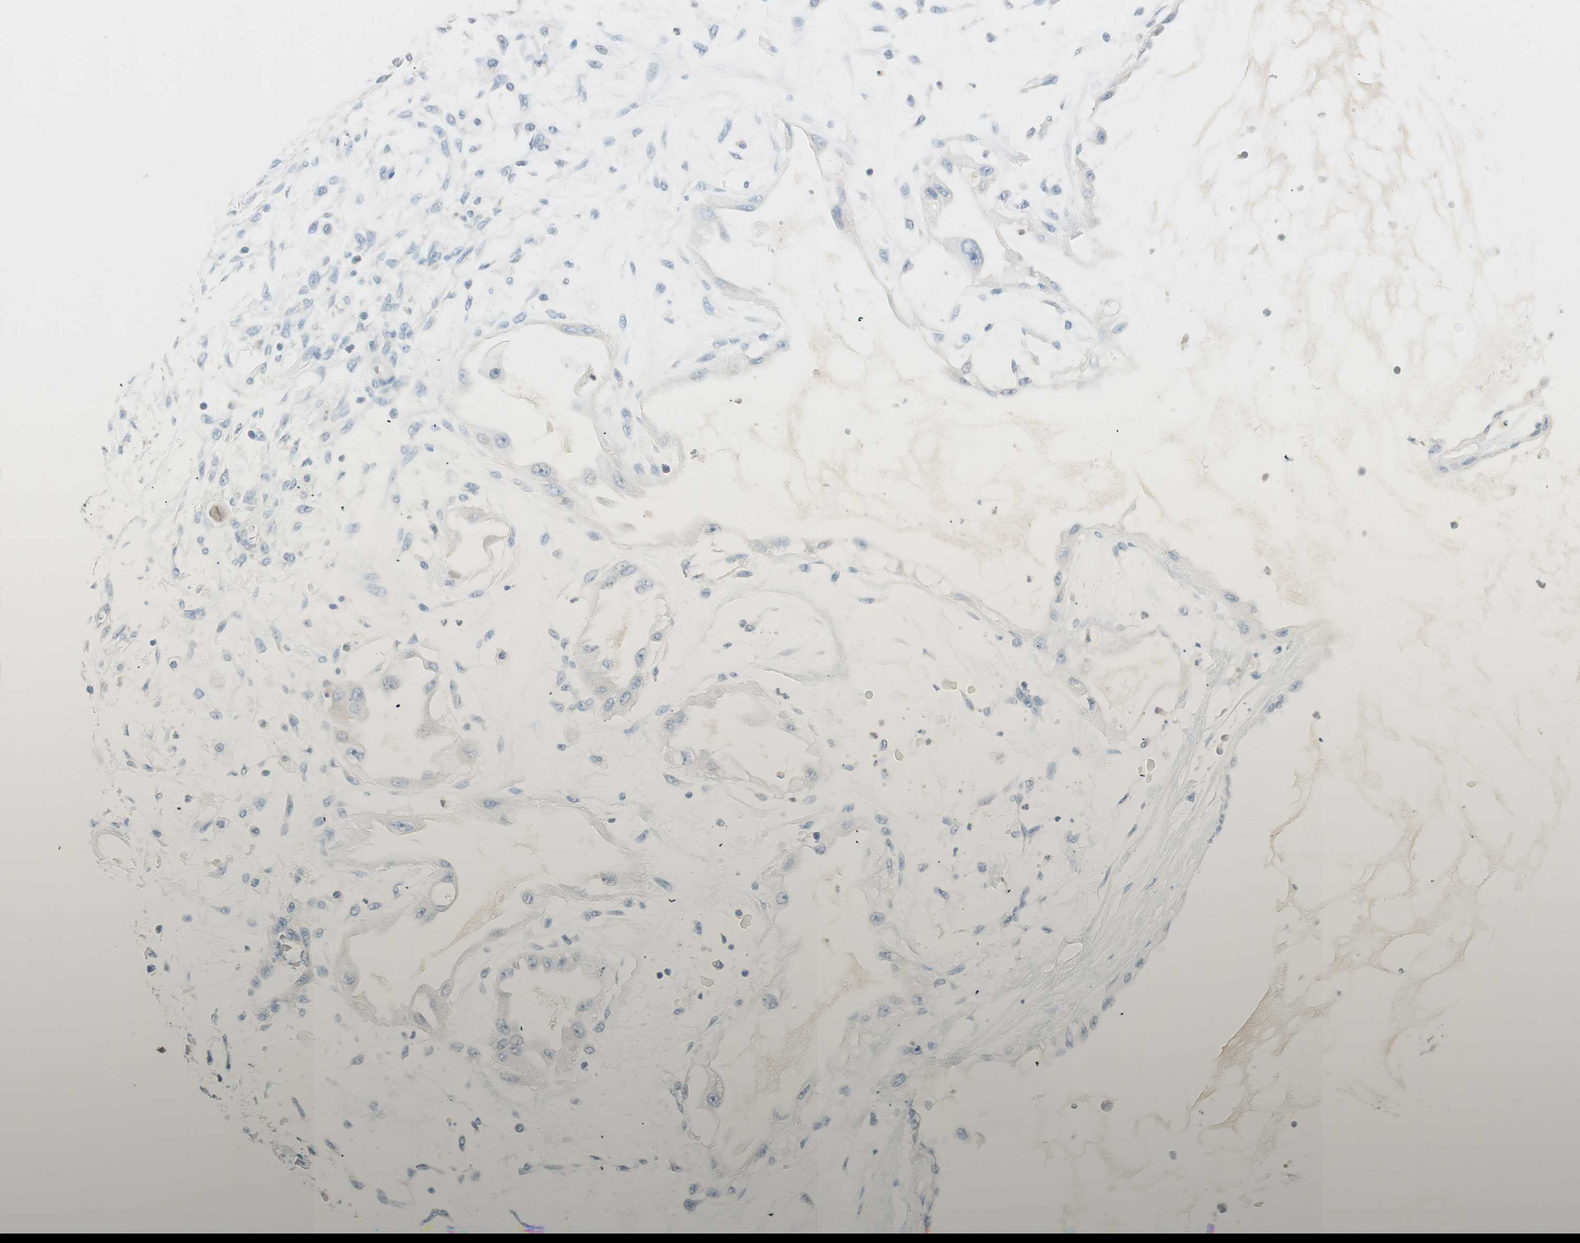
{"staining": {"intensity": "weak", "quantity": "25%-75%", "location": "cytoplasmic/membranous"}, "tissue": "ovarian cancer", "cell_type": "Tumor cells", "image_type": "cancer", "snomed": [{"axis": "morphology", "description": "Carcinoma, NOS"}, {"axis": "morphology", "description": "Carcinoma, endometroid"}, {"axis": "topography", "description": "Ovary"}], "caption": "DAB immunohistochemical staining of human endometroid carcinoma (ovarian) displays weak cytoplasmic/membranous protein staining in approximately 25%-75% of tumor cells.", "gene": "HPGD", "patient": {"sex": "female", "age": 50}}